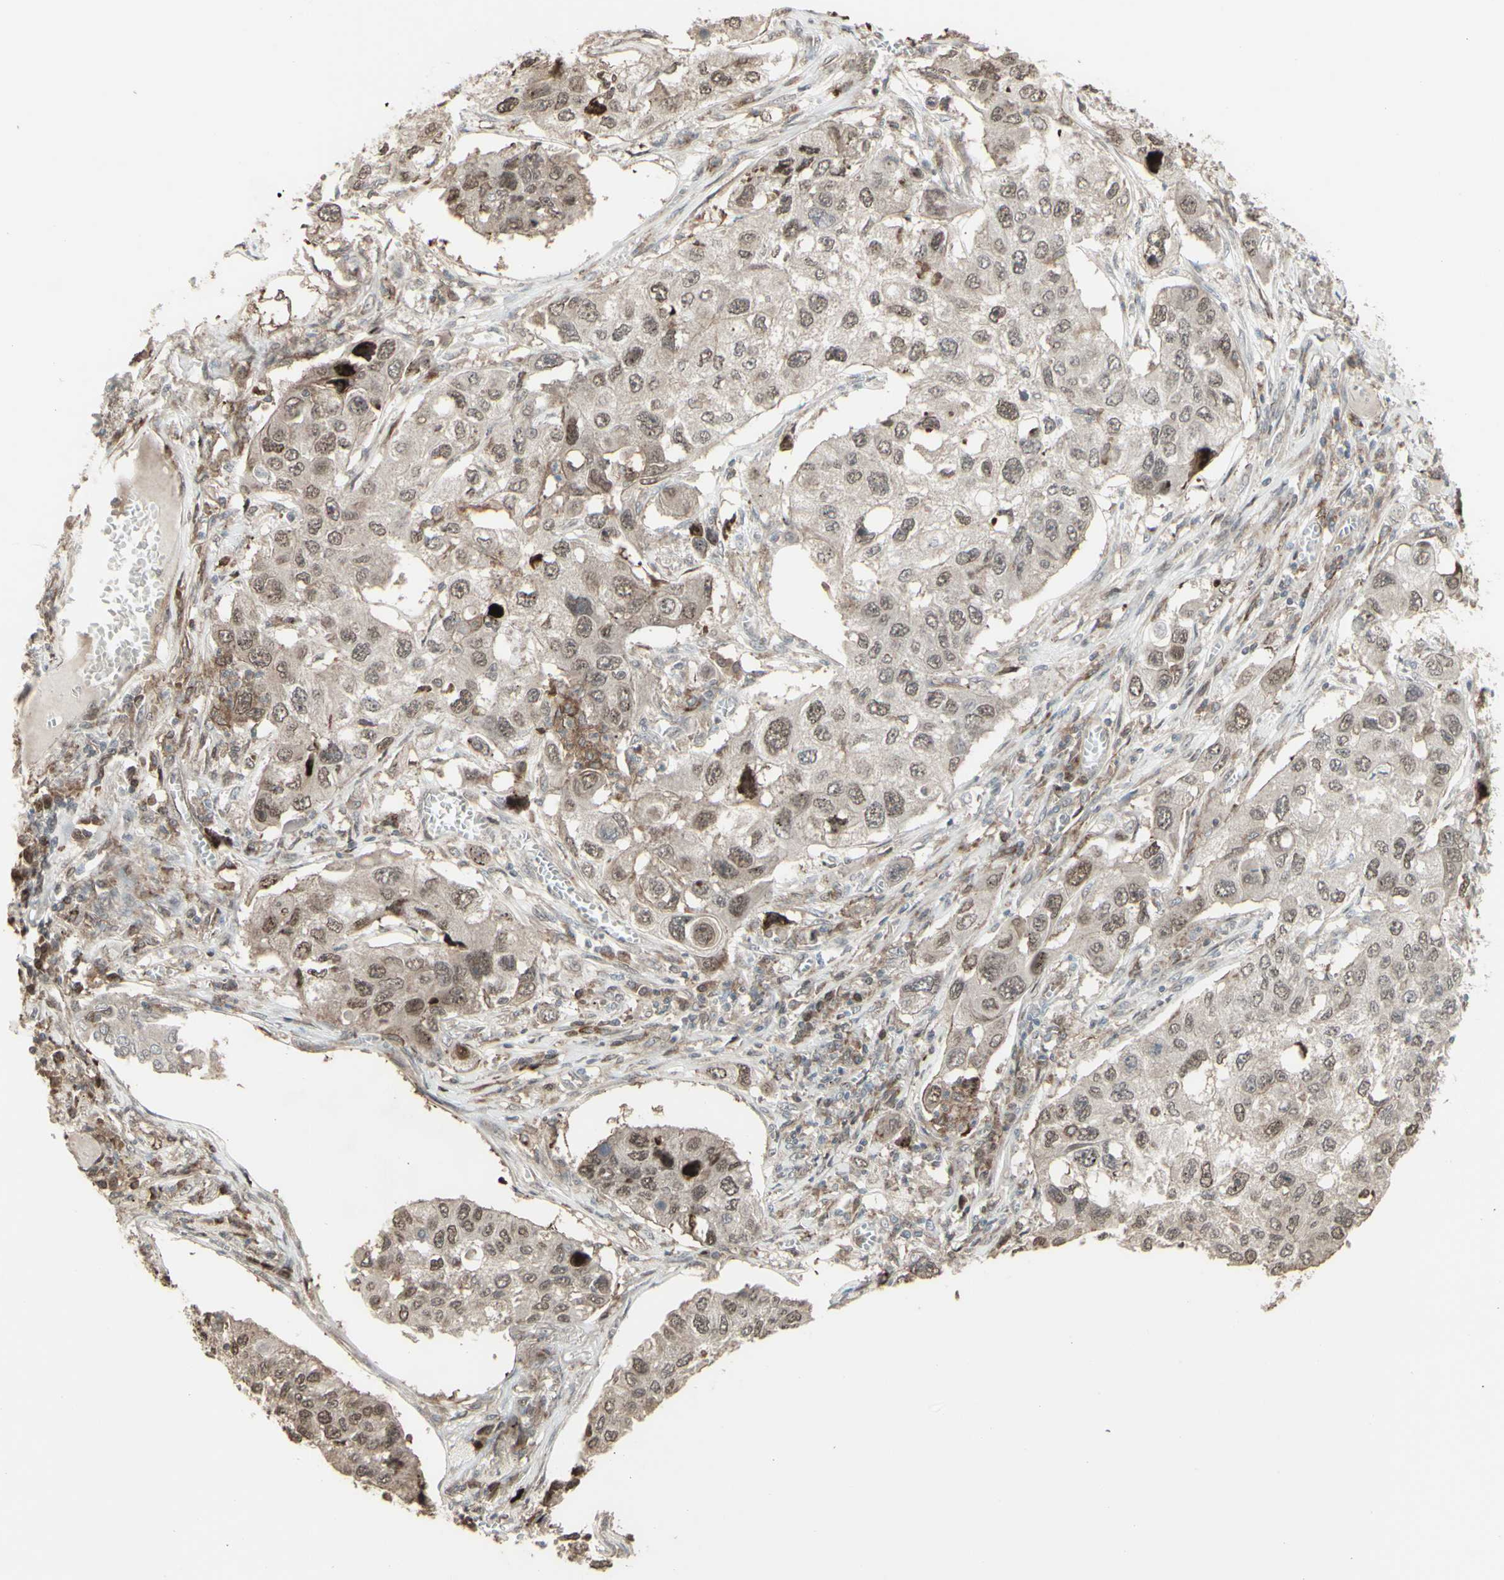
{"staining": {"intensity": "weak", "quantity": "25%-75%", "location": "nuclear"}, "tissue": "lung cancer", "cell_type": "Tumor cells", "image_type": "cancer", "snomed": [{"axis": "morphology", "description": "Squamous cell carcinoma, NOS"}, {"axis": "topography", "description": "Lung"}], "caption": "This micrograph exhibits lung squamous cell carcinoma stained with IHC to label a protein in brown. The nuclear of tumor cells show weak positivity for the protein. Nuclei are counter-stained blue.", "gene": "CD33", "patient": {"sex": "male", "age": 71}}